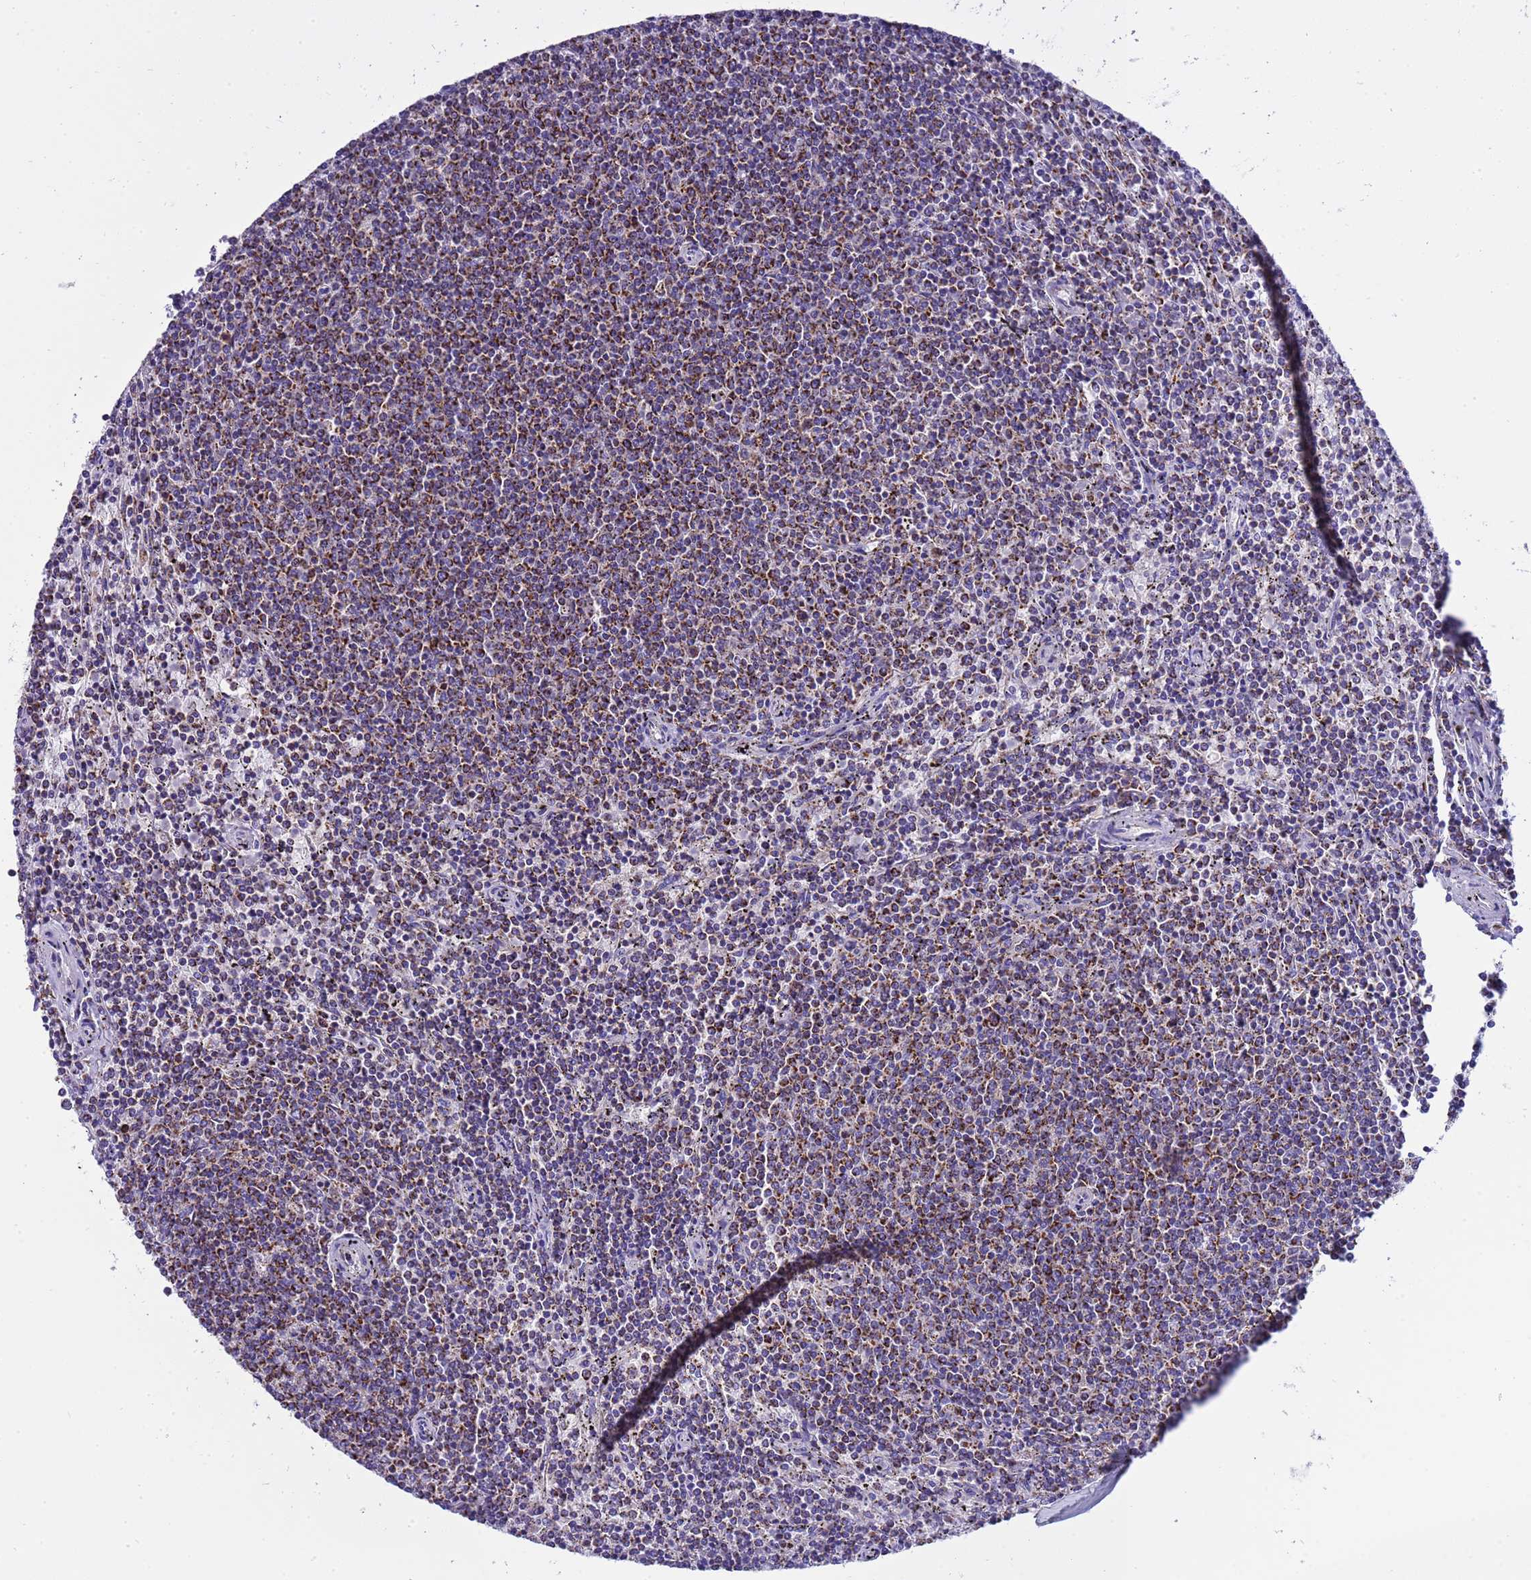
{"staining": {"intensity": "strong", "quantity": "25%-75%", "location": "cytoplasmic/membranous"}, "tissue": "lymphoma", "cell_type": "Tumor cells", "image_type": "cancer", "snomed": [{"axis": "morphology", "description": "Malignant lymphoma, non-Hodgkin's type, Low grade"}, {"axis": "topography", "description": "Spleen"}], "caption": "The immunohistochemical stain highlights strong cytoplasmic/membranous expression in tumor cells of lymphoma tissue.", "gene": "RNF165", "patient": {"sex": "female", "age": 50}}